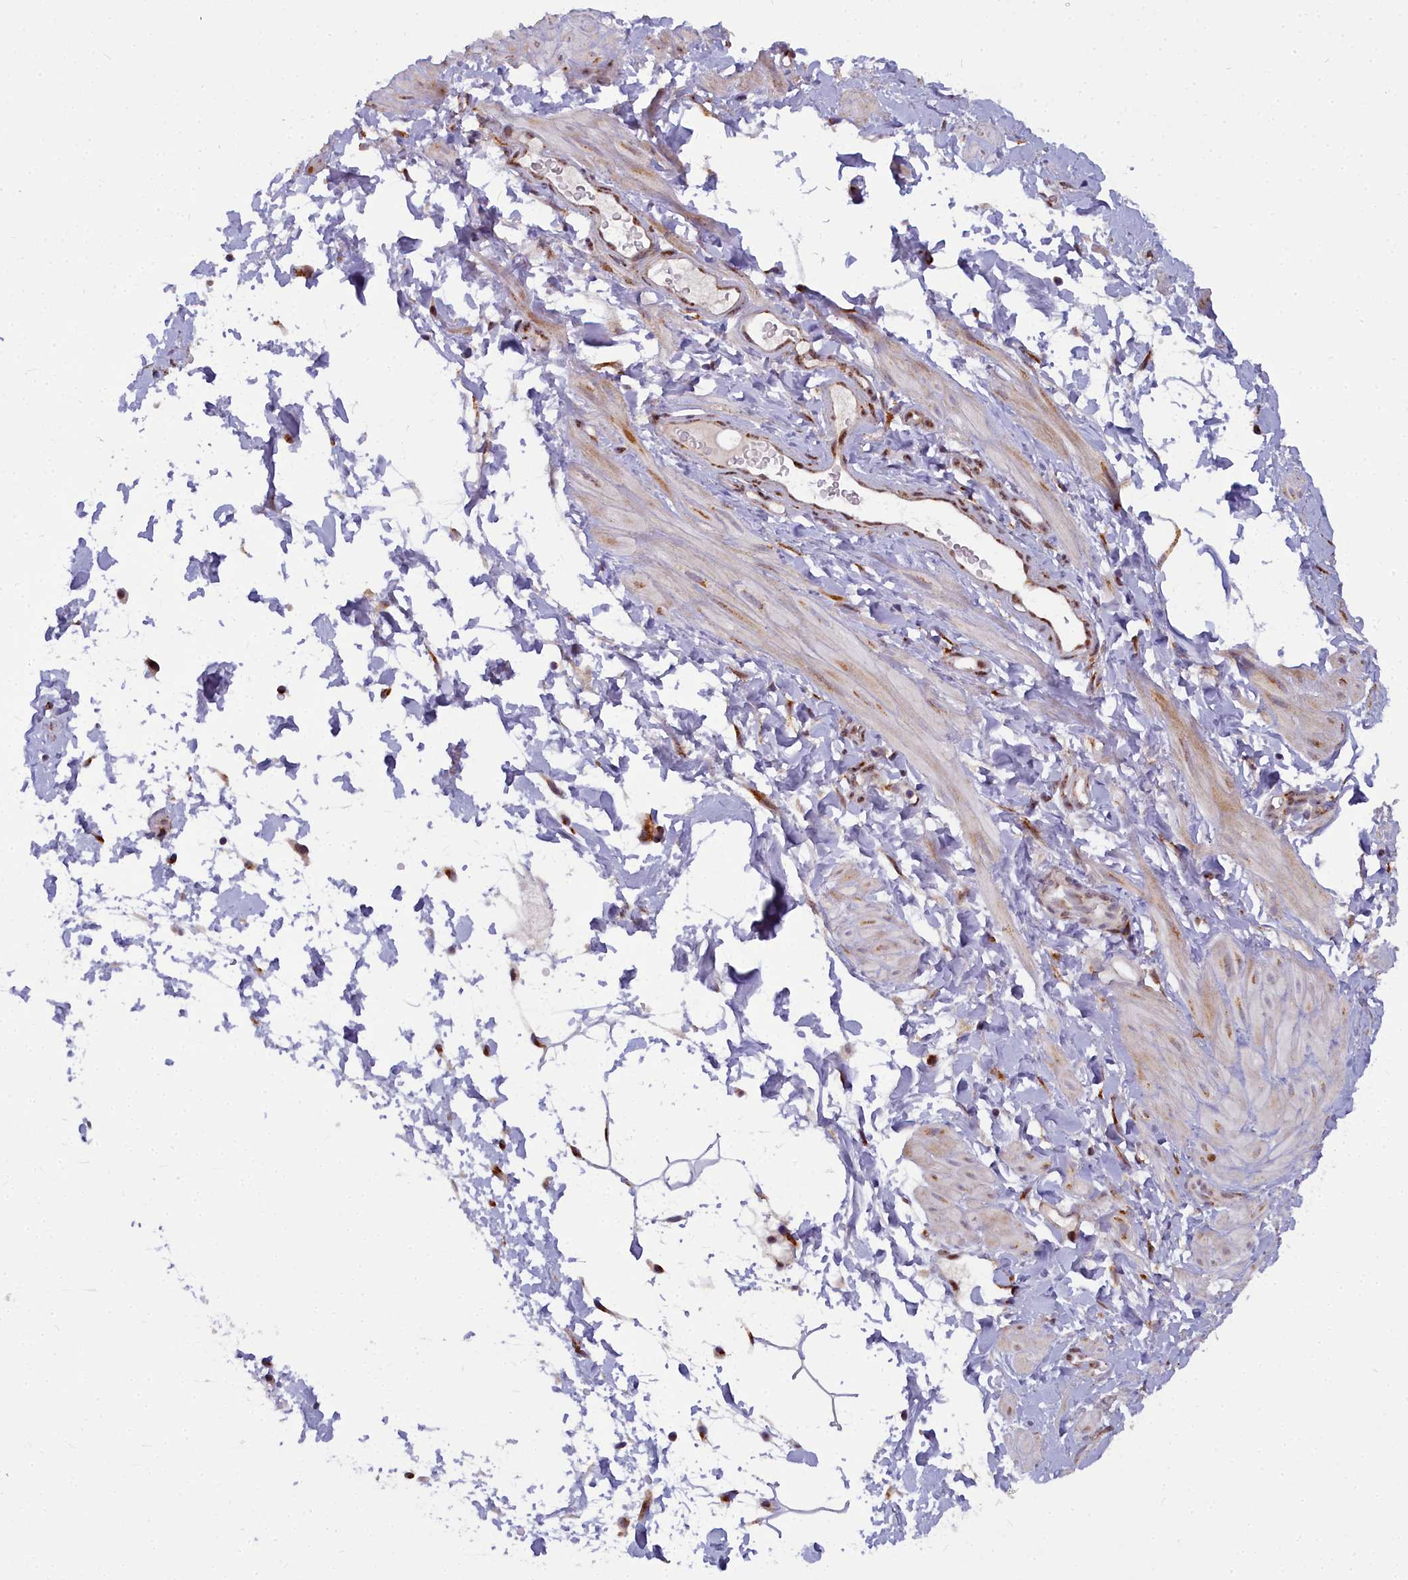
{"staining": {"intensity": "moderate", "quantity": "<25%", "location": "cytoplasmic/membranous"}, "tissue": "adipose tissue", "cell_type": "Adipocytes", "image_type": "normal", "snomed": [{"axis": "morphology", "description": "Normal tissue, NOS"}, {"axis": "topography", "description": "Soft tissue"}, {"axis": "topography", "description": "Adipose tissue"}, {"axis": "topography", "description": "Vascular tissue"}, {"axis": "topography", "description": "Peripheral nerve tissue"}], "caption": "Immunohistochemistry (IHC) of unremarkable human adipose tissue shows low levels of moderate cytoplasmic/membranous positivity in approximately <25% of adipocytes.", "gene": "WDPCP", "patient": {"sex": "male", "age": 74}}